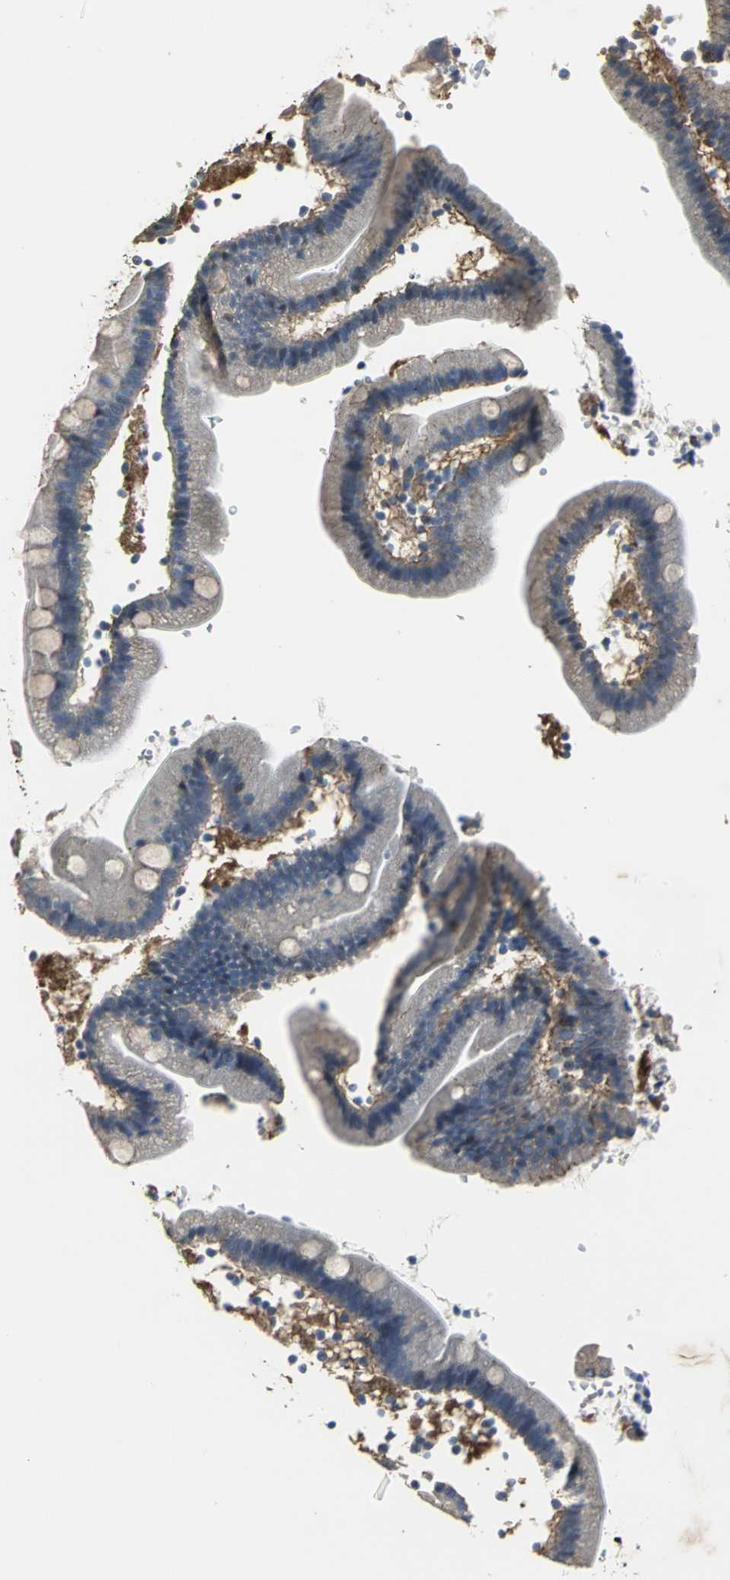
{"staining": {"intensity": "moderate", "quantity": ">75%", "location": "cytoplasmic/membranous"}, "tissue": "duodenum", "cell_type": "Glandular cells", "image_type": "normal", "snomed": [{"axis": "morphology", "description": "Normal tissue, NOS"}, {"axis": "topography", "description": "Duodenum"}], "caption": "Glandular cells show medium levels of moderate cytoplasmic/membranous expression in approximately >75% of cells in unremarkable duodenum. (DAB (3,3'-diaminobenzidine) = brown stain, brightfield microscopy at high magnification).", "gene": "OCLN", "patient": {"sex": "male", "age": 66}}